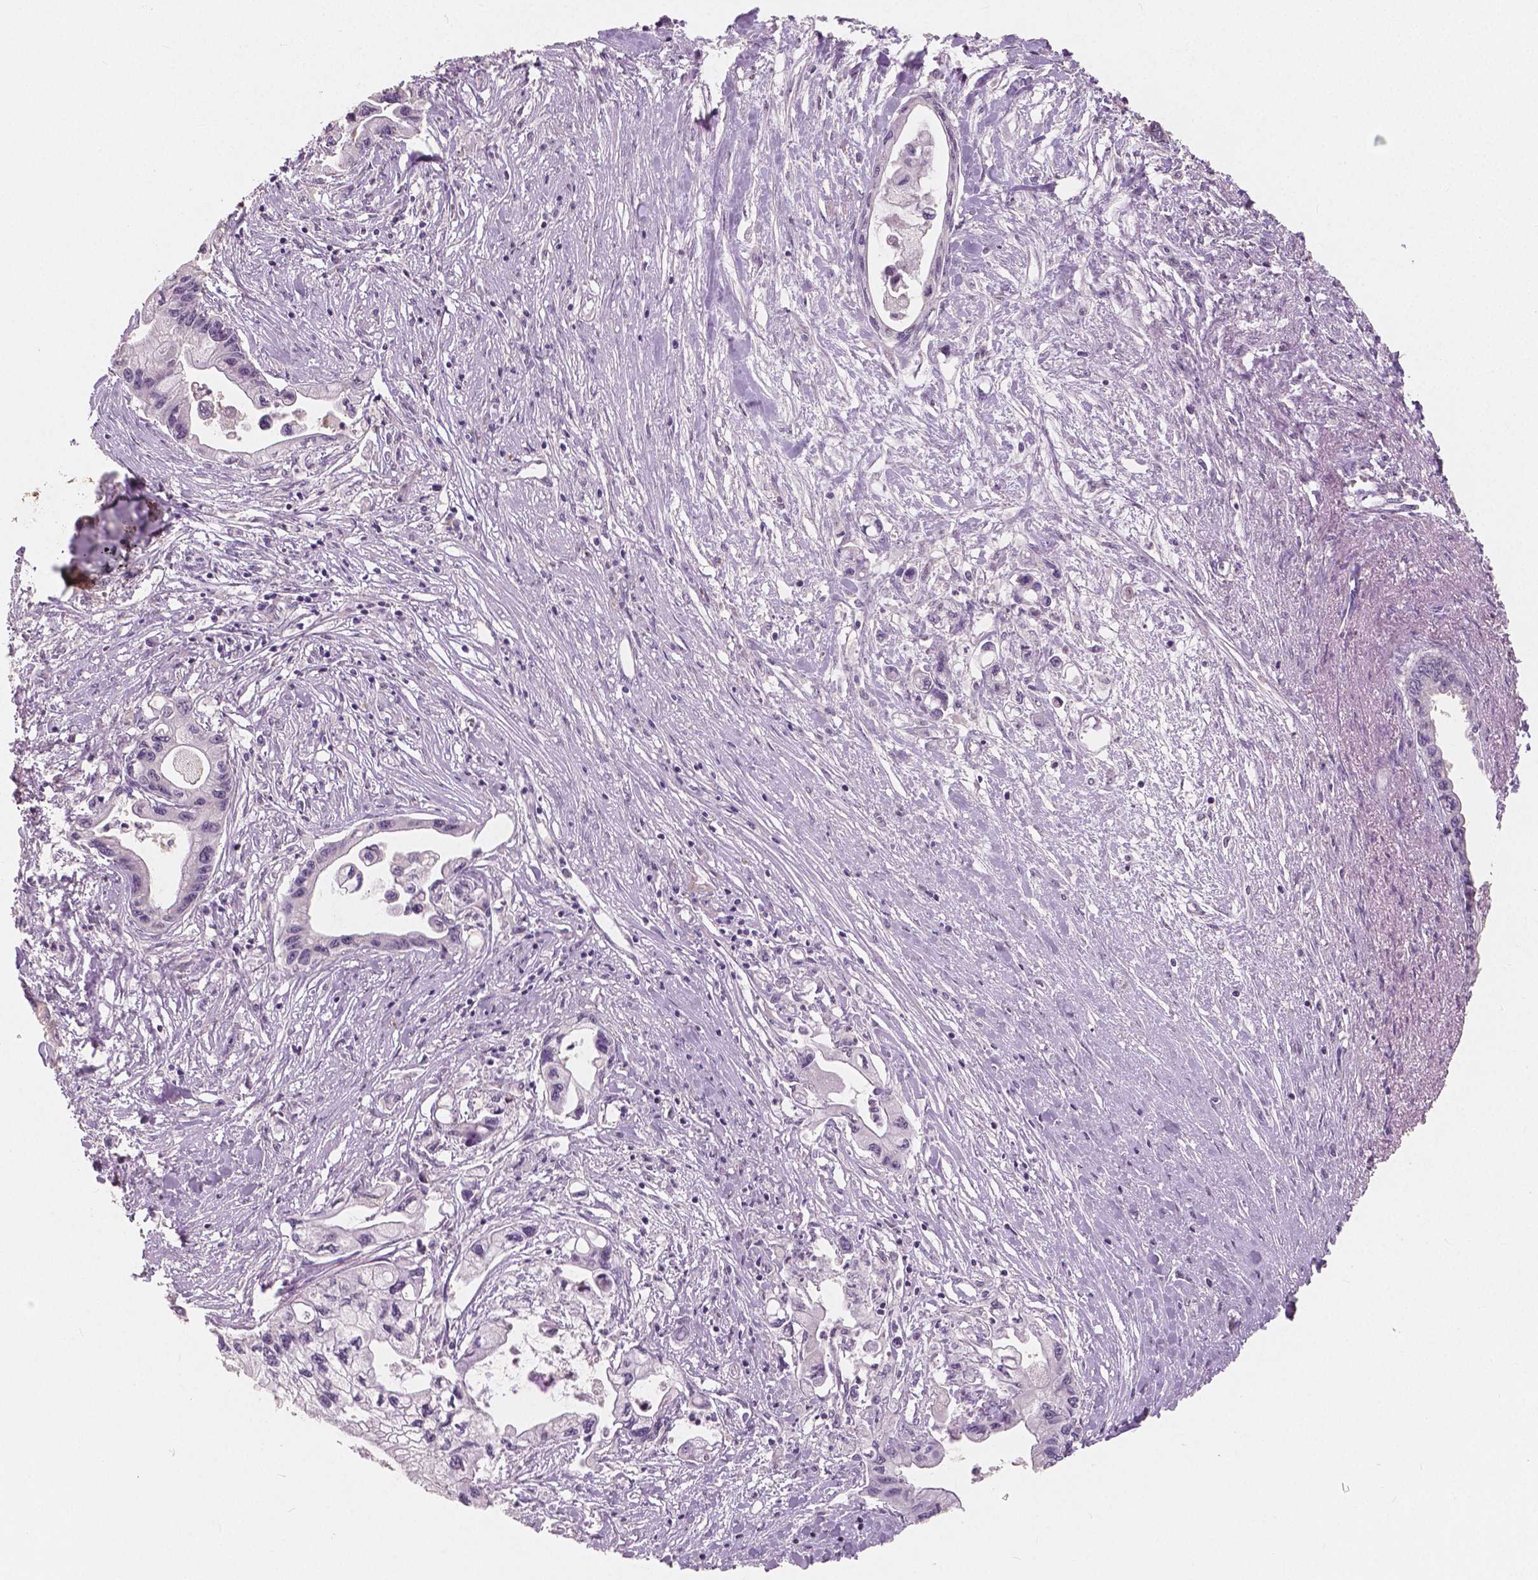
{"staining": {"intensity": "negative", "quantity": "none", "location": "none"}, "tissue": "pancreatic cancer", "cell_type": "Tumor cells", "image_type": "cancer", "snomed": [{"axis": "morphology", "description": "Adenocarcinoma, NOS"}, {"axis": "topography", "description": "Pancreas"}], "caption": "Tumor cells show no significant protein expression in pancreatic cancer (adenocarcinoma). The staining was performed using DAB to visualize the protein expression in brown, while the nuclei were stained in blue with hematoxylin (Magnification: 20x).", "gene": "RNASE7", "patient": {"sex": "male", "age": 61}}